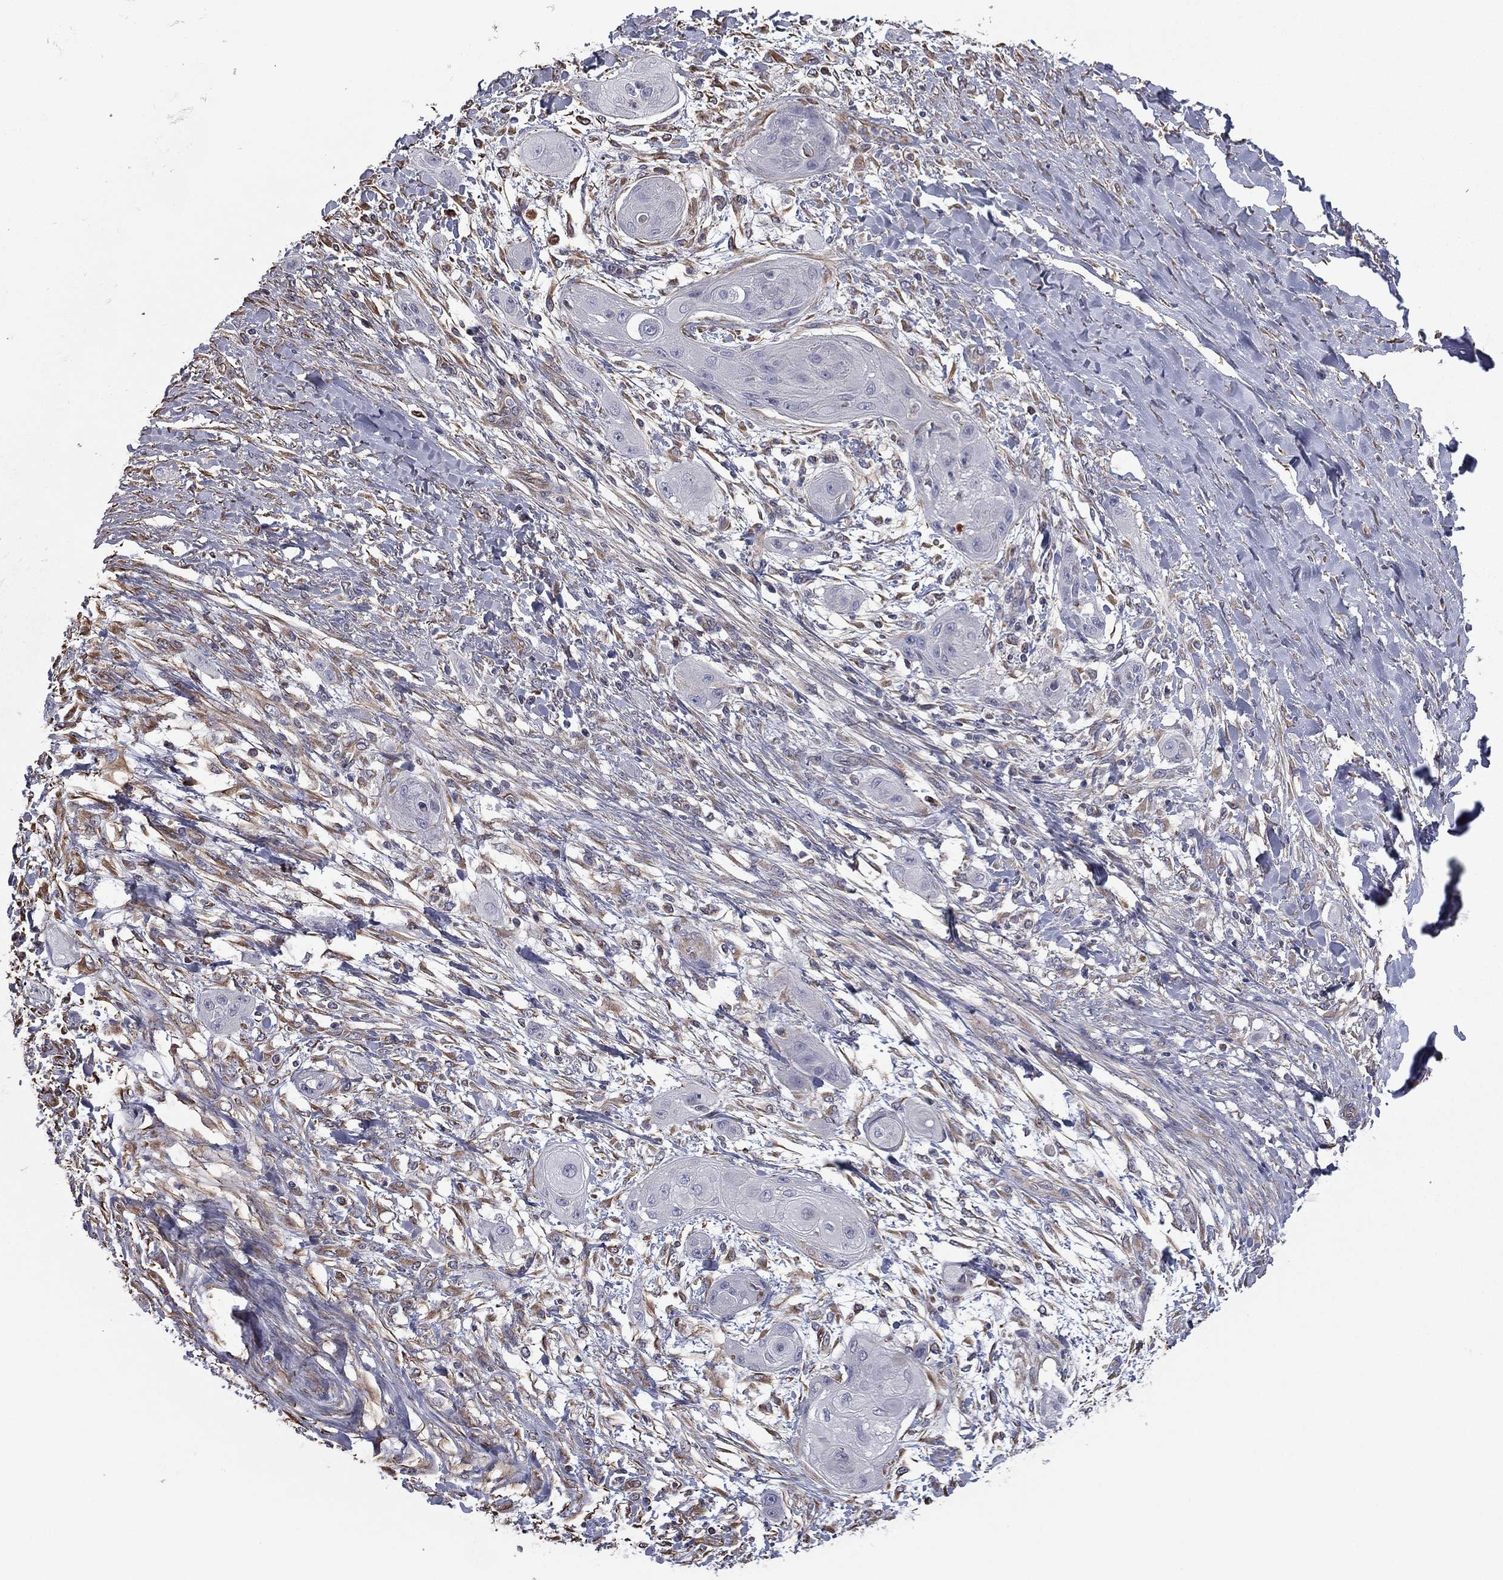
{"staining": {"intensity": "negative", "quantity": "none", "location": "none"}, "tissue": "skin cancer", "cell_type": "Tumor cells", "image_type": "cancer", "snomed": [{"axis": "morphology", "description": "Squamous cell carcinoma, NOS"}, {"axis": "topography", "description": "Skin"}], "caption": "An IHC micrograph of skin cancer is shown. There is no staining in tumor cells of skin cancer.", "gene": "SCUBE1", "patient": {"sex": "male", "age": 62}}